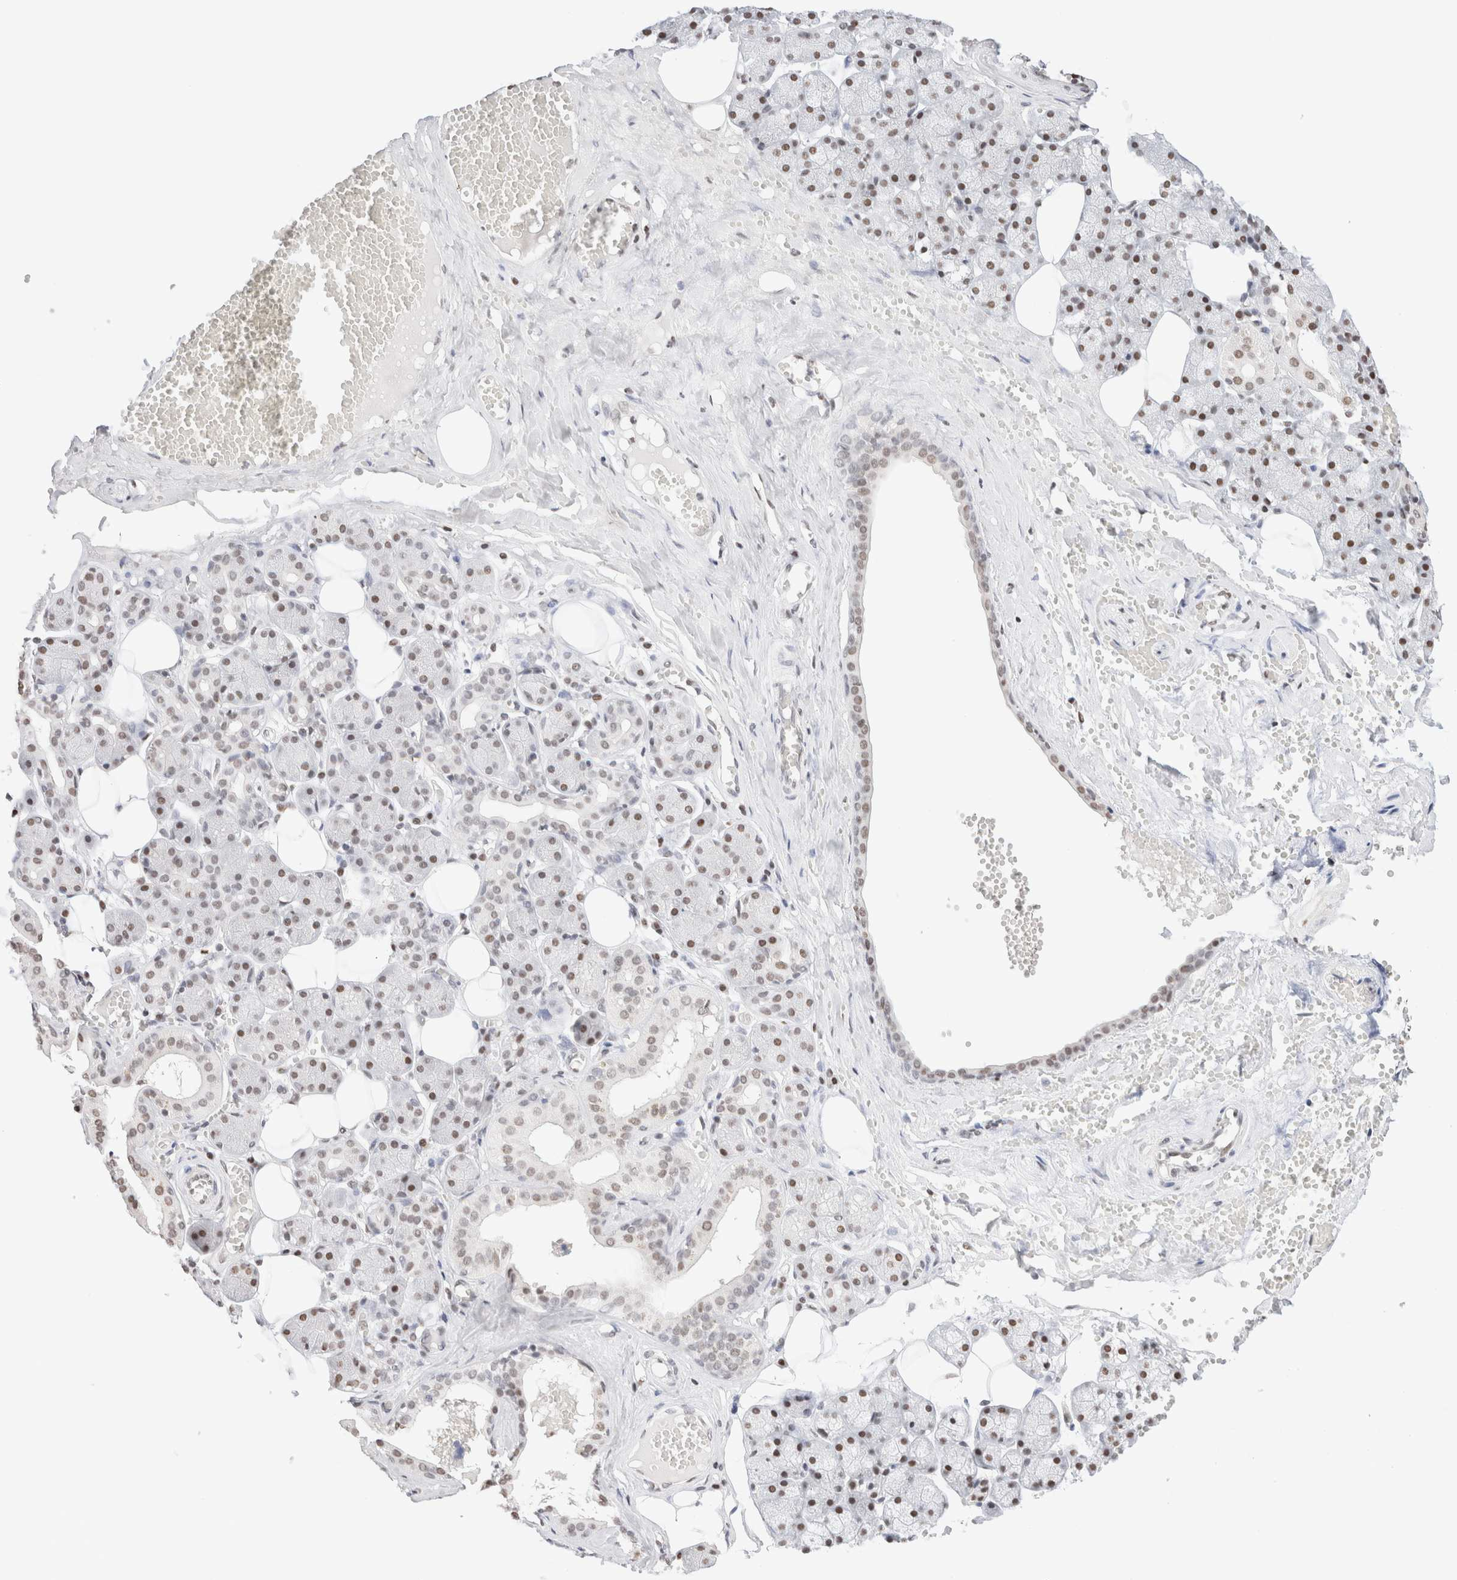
{"staining": {"intensity": "weak", "quantity": ">75%", "location": "nuclear"}, "tissue": "salivary gland", "cell_type": "Glandular cells", "image_type": "normal", "snomed": [{"axis": "morphology", "description": "Normal tissue, NOS"}, {"axis": "topography", "description": "Salivary gland"}], "caption": "Weak nuclear protein staining is appreciated in about >75% of glandular cells in salivary gland.", "gene": "SUPT3H", "patient": {"sex": "male", "age": 62}}